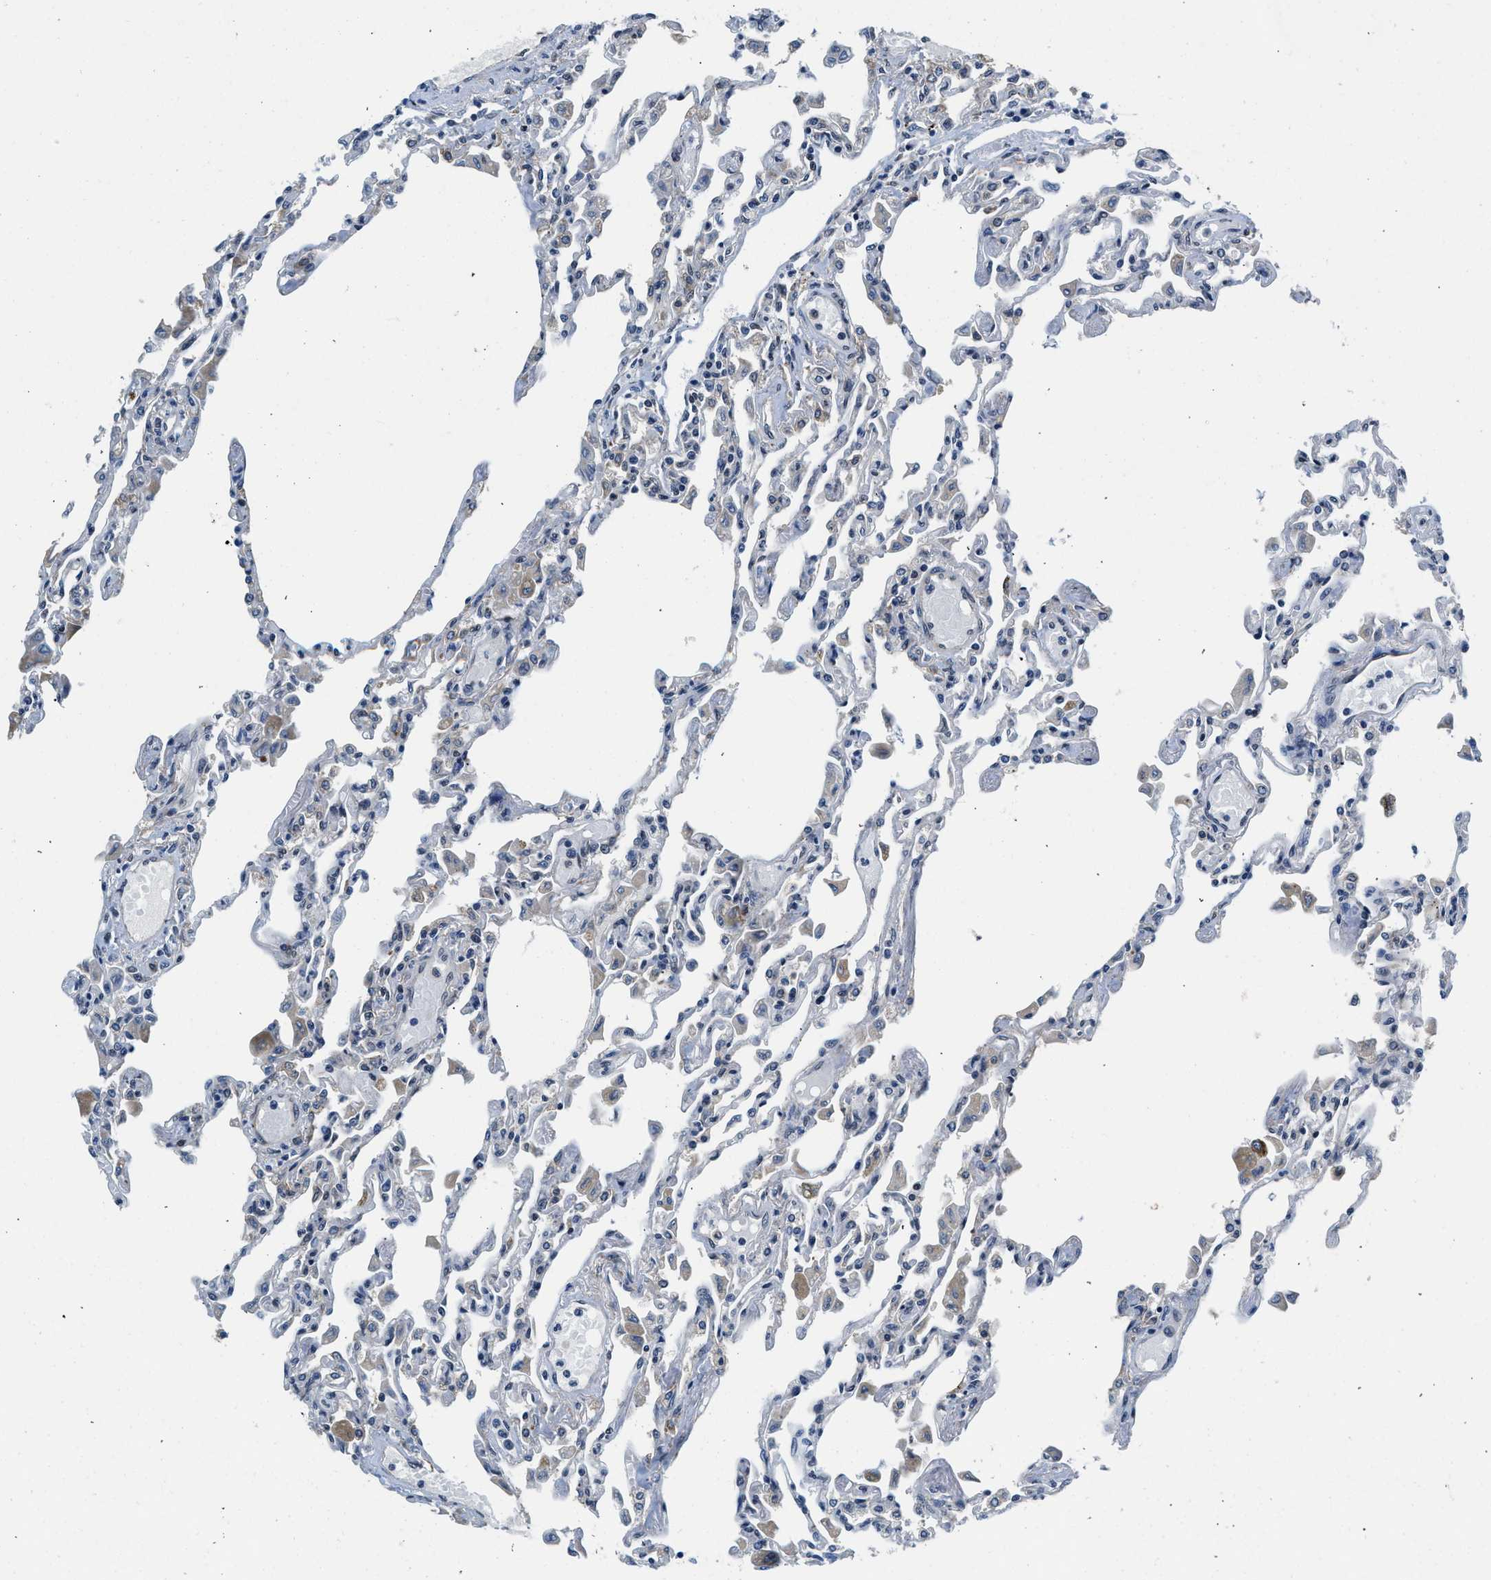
{"staining": {"intensity": "negative", "quantity": "none", "location": "none"}, "tissue": "lung", "cell_type": "Alveolar cells", "image_type": "normal", "snomed": [{"axis": "morphology", "description": "Normal tissue, NOS"}, {"axis": "topography", "description": "Bronchus"}, {"axis": "topography", "description": "Lung"}], "caption": "This micrograph is of unremarkable lung stained with immunohistochemistry (IHC) to label a protein in brown with the nuclei are counter-stained blue. There is no staining in alveolar cells.", "gene": "PA2G4", "patient": {"sex": "female", "age": 49}}